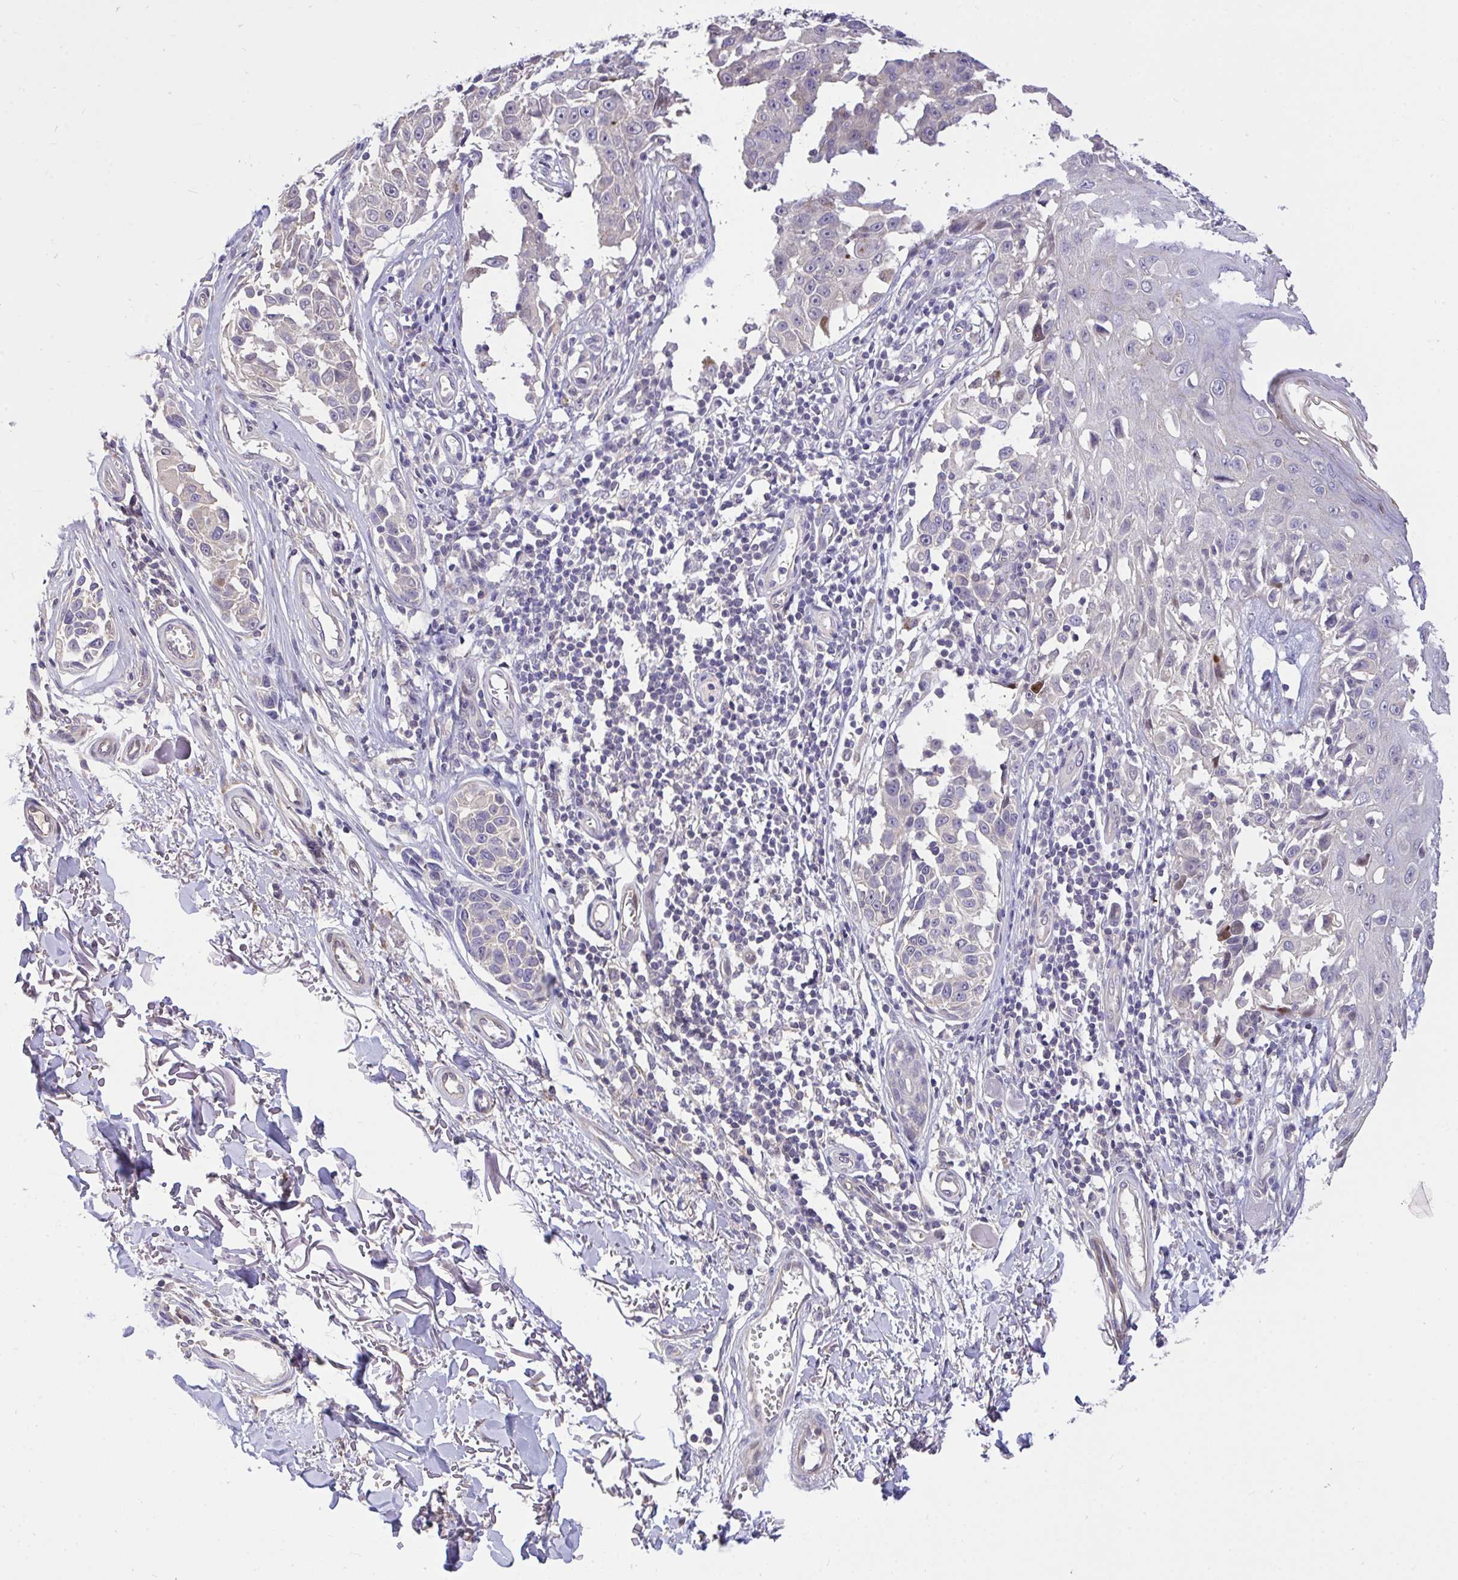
{"staining": {"intensity": "negative", "quantity": "none", "location": "none"}, "tissue": "melanoma", "cell_type": "Tumor cells", "image_type": "cancer", "snomed": [{"axis": "morphology", "description": "Malignant melanoma, NOS"}, {"axis": "topography", "description": "Skin"}], "caption": "The photomicrograph displays no staining of tumor cells in melanoma.", "gene": "C19orf54", "patient": {"sex": "male", "age": 73}}